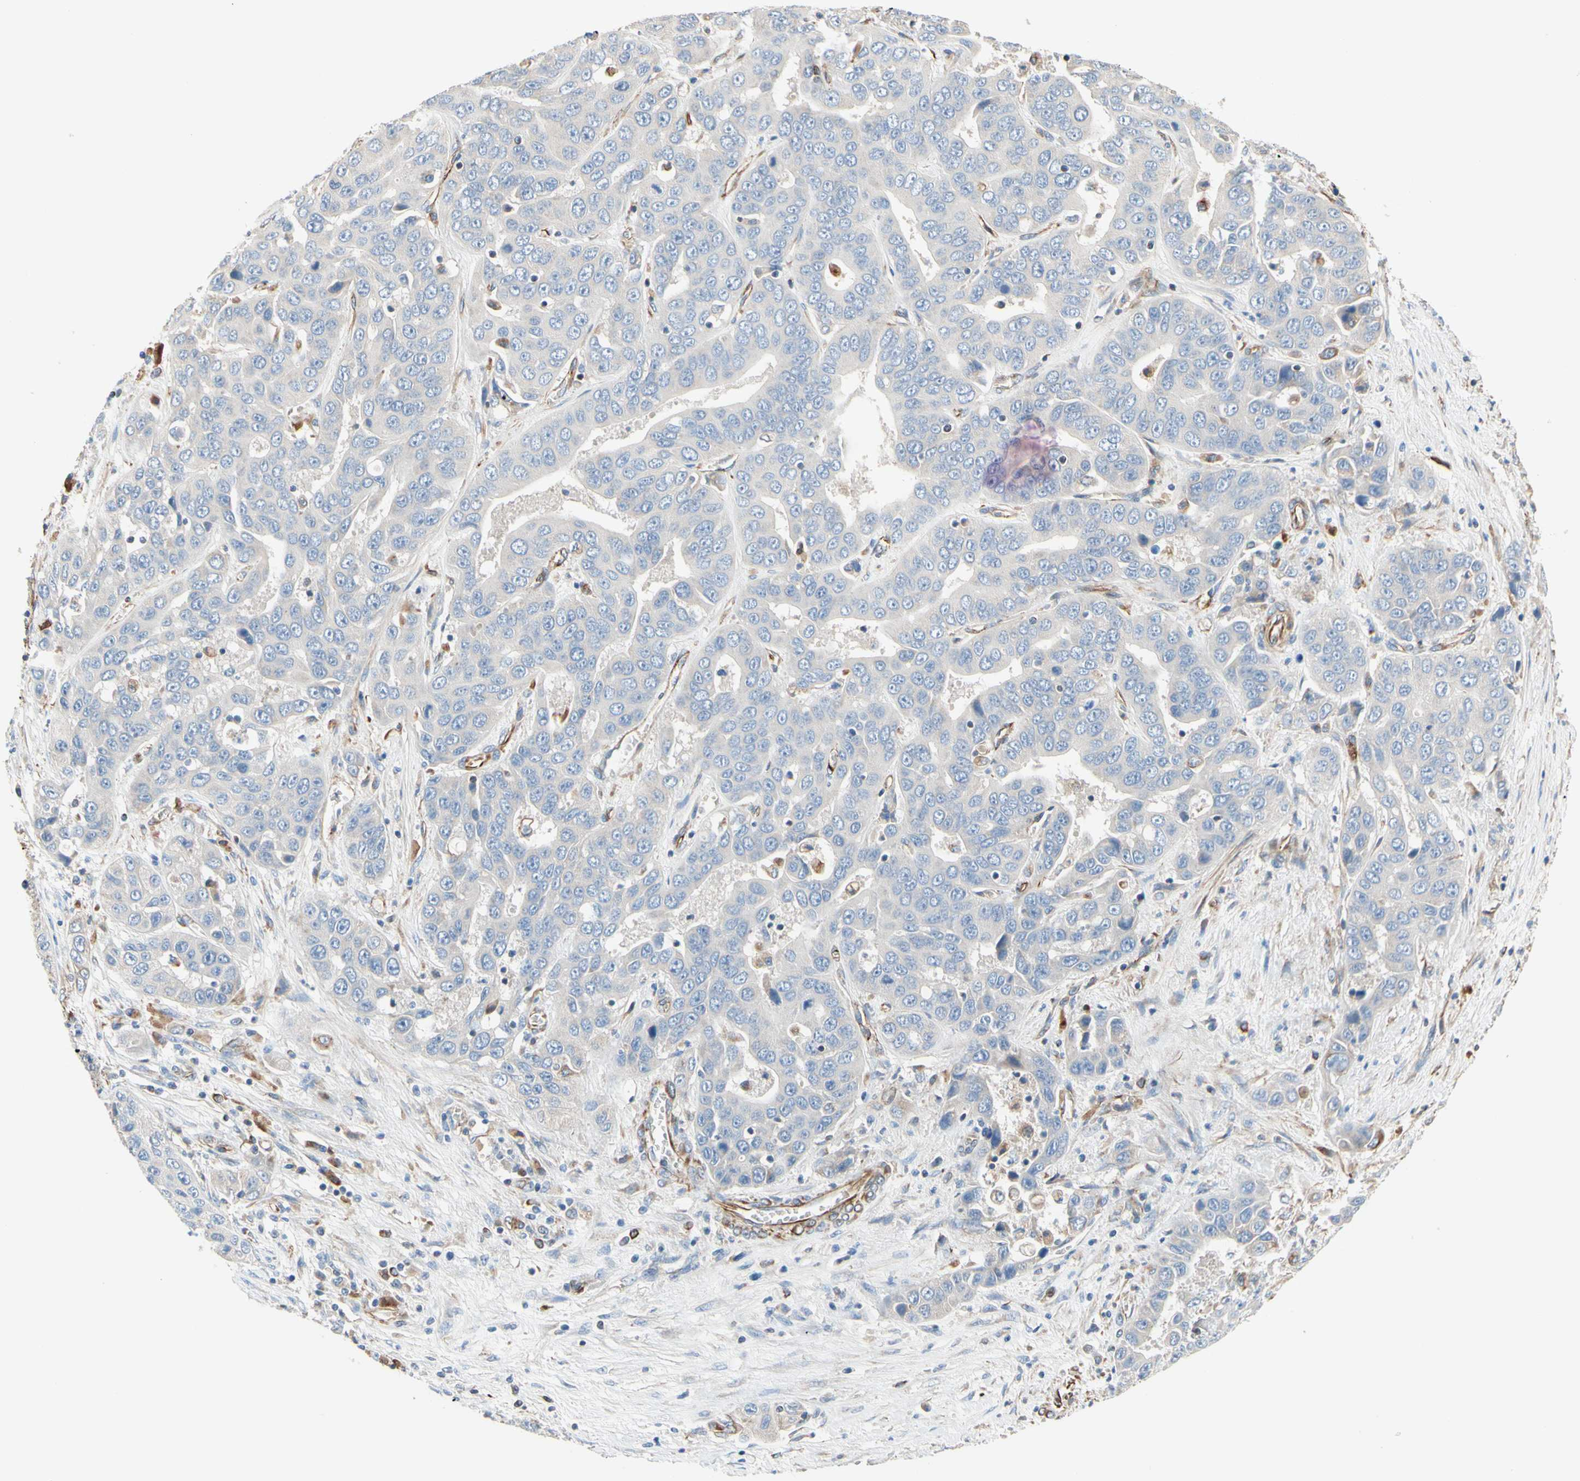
{"staining": {"intensity": "negative", "quantity": "none", "location": "none"}, "tissue": "liver cancer", "cell_type": "Tumor cells", "image_type": "cancer", "snomed": [{"axis": "morphology", "description": "Cholangiocarcinoma"}, {"axis": "topography", "description": "Liver"}], "caption": "Tumor cells are negative for brown protein staining in liver cancer.", "gene": "TRAF2", "patient": {"sex": "female", "age": 52}}